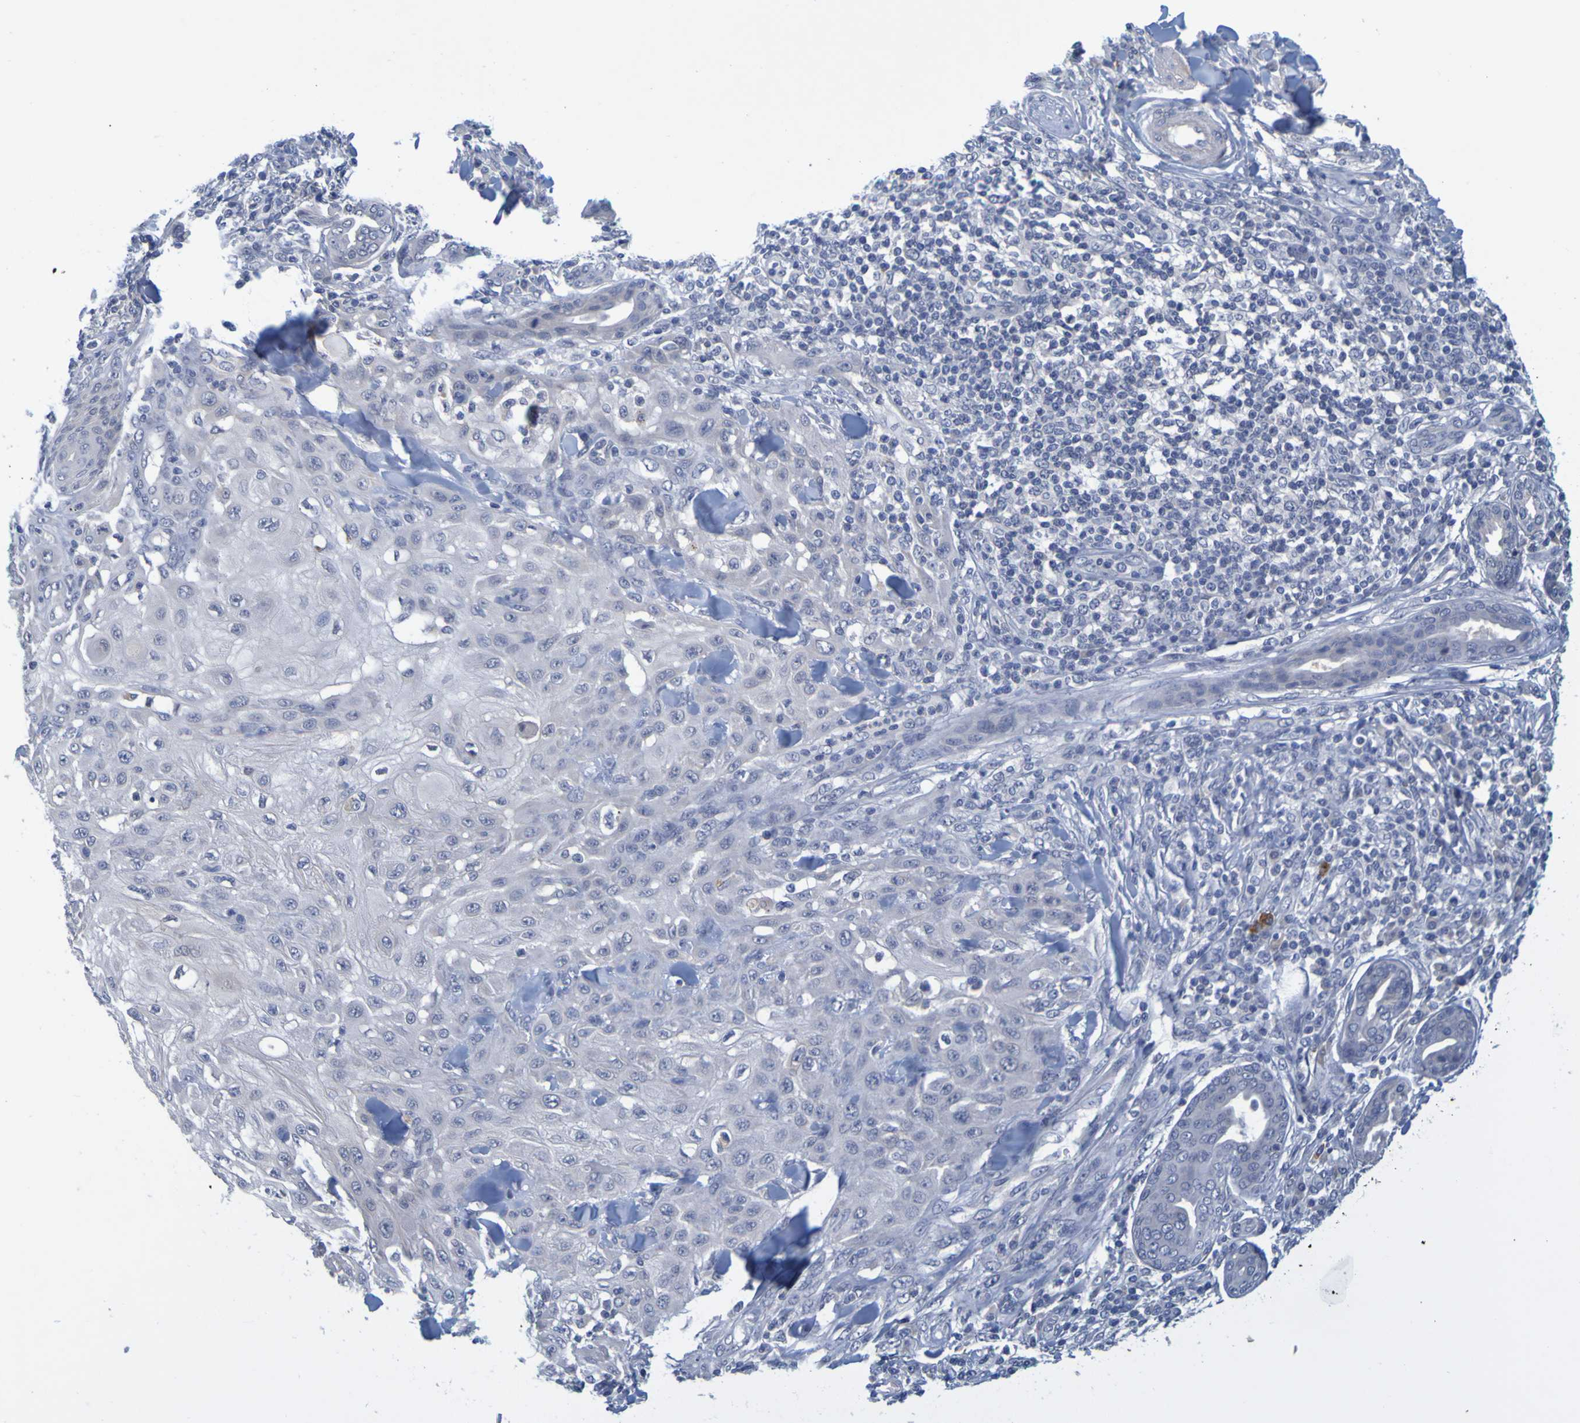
{"staining": {"intensity": "moderate", "quantity": "<25%", "location": "cytoplasmic/membranous"}, "tissue": "skin cancer", "cell_type": "Tumor cells", "image_type": "cancer", "snomed": [{"axis": "morphology", "description": "Squamous cell carcinoma, NOS"}, {"axis": "topography", "description": "Skin"}], "caption": "DAB (3,3'-diaminobenzidine) immunohistochemical staining of skin cancer displays moderate cytoplasmic/membranous protein expression in about <25% of tumor cells.", "gene": "ENDOU", "patient": {"sex": "male", "age": 24}}